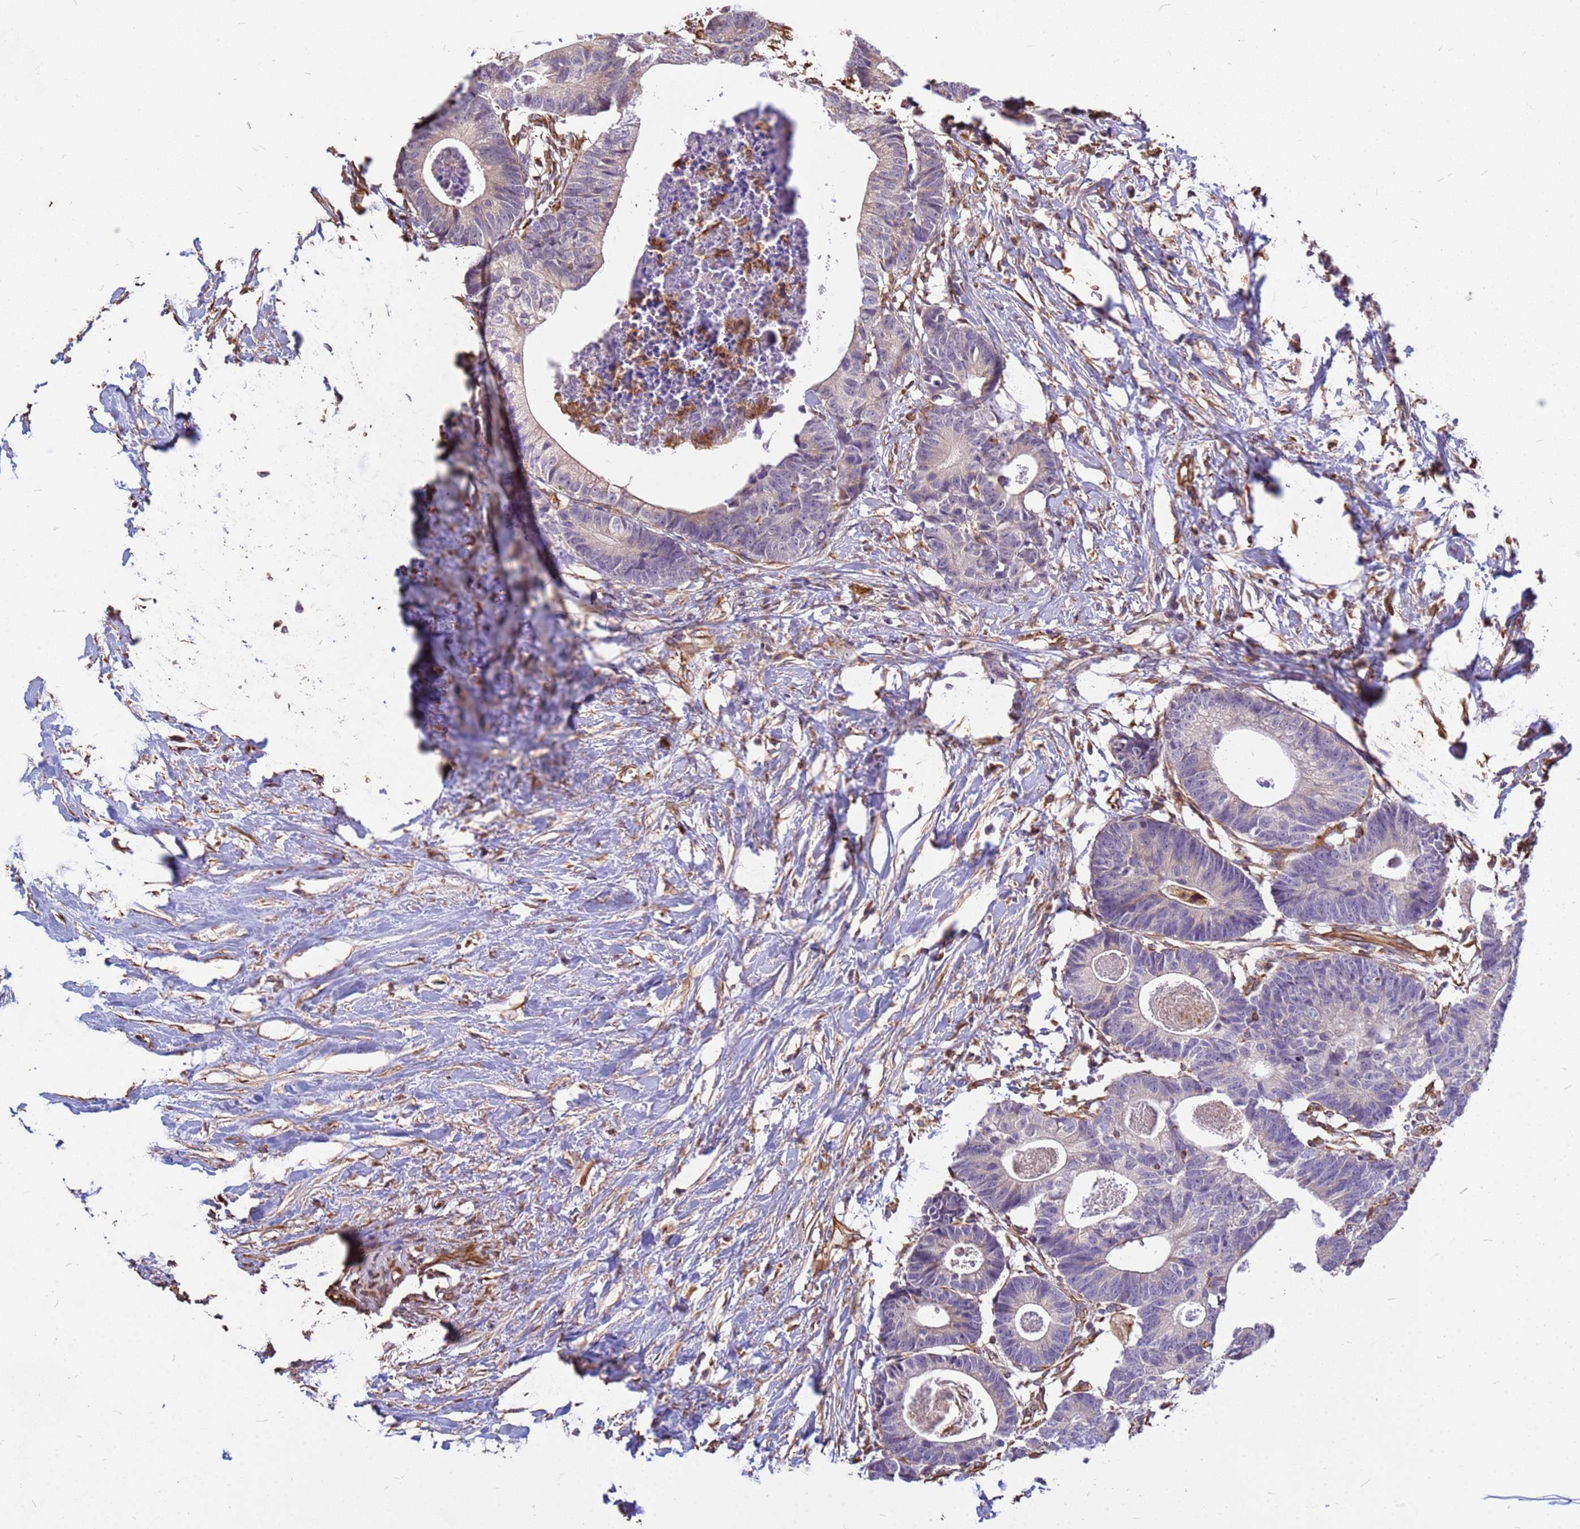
{"staining": {"intensity": "negative", "quantity": "none", "location": "none"}, "tissue": "colorectal cancer", "cell_type": "Tumor cells", "image_type": "cancer", "snomed": [{"axis": "morphology", "description": "Adenocarcinoma, NOS"}, {"axis": "topography", "description": "Colon"}], "caption": "This is a image of immunohistochemistry (IHC) staining of adenocarcinoma (colorectal), which shows no expression in tumor cells.", "gene": "TCEAL3", "patient": {"sex": "female", "age": 57}}